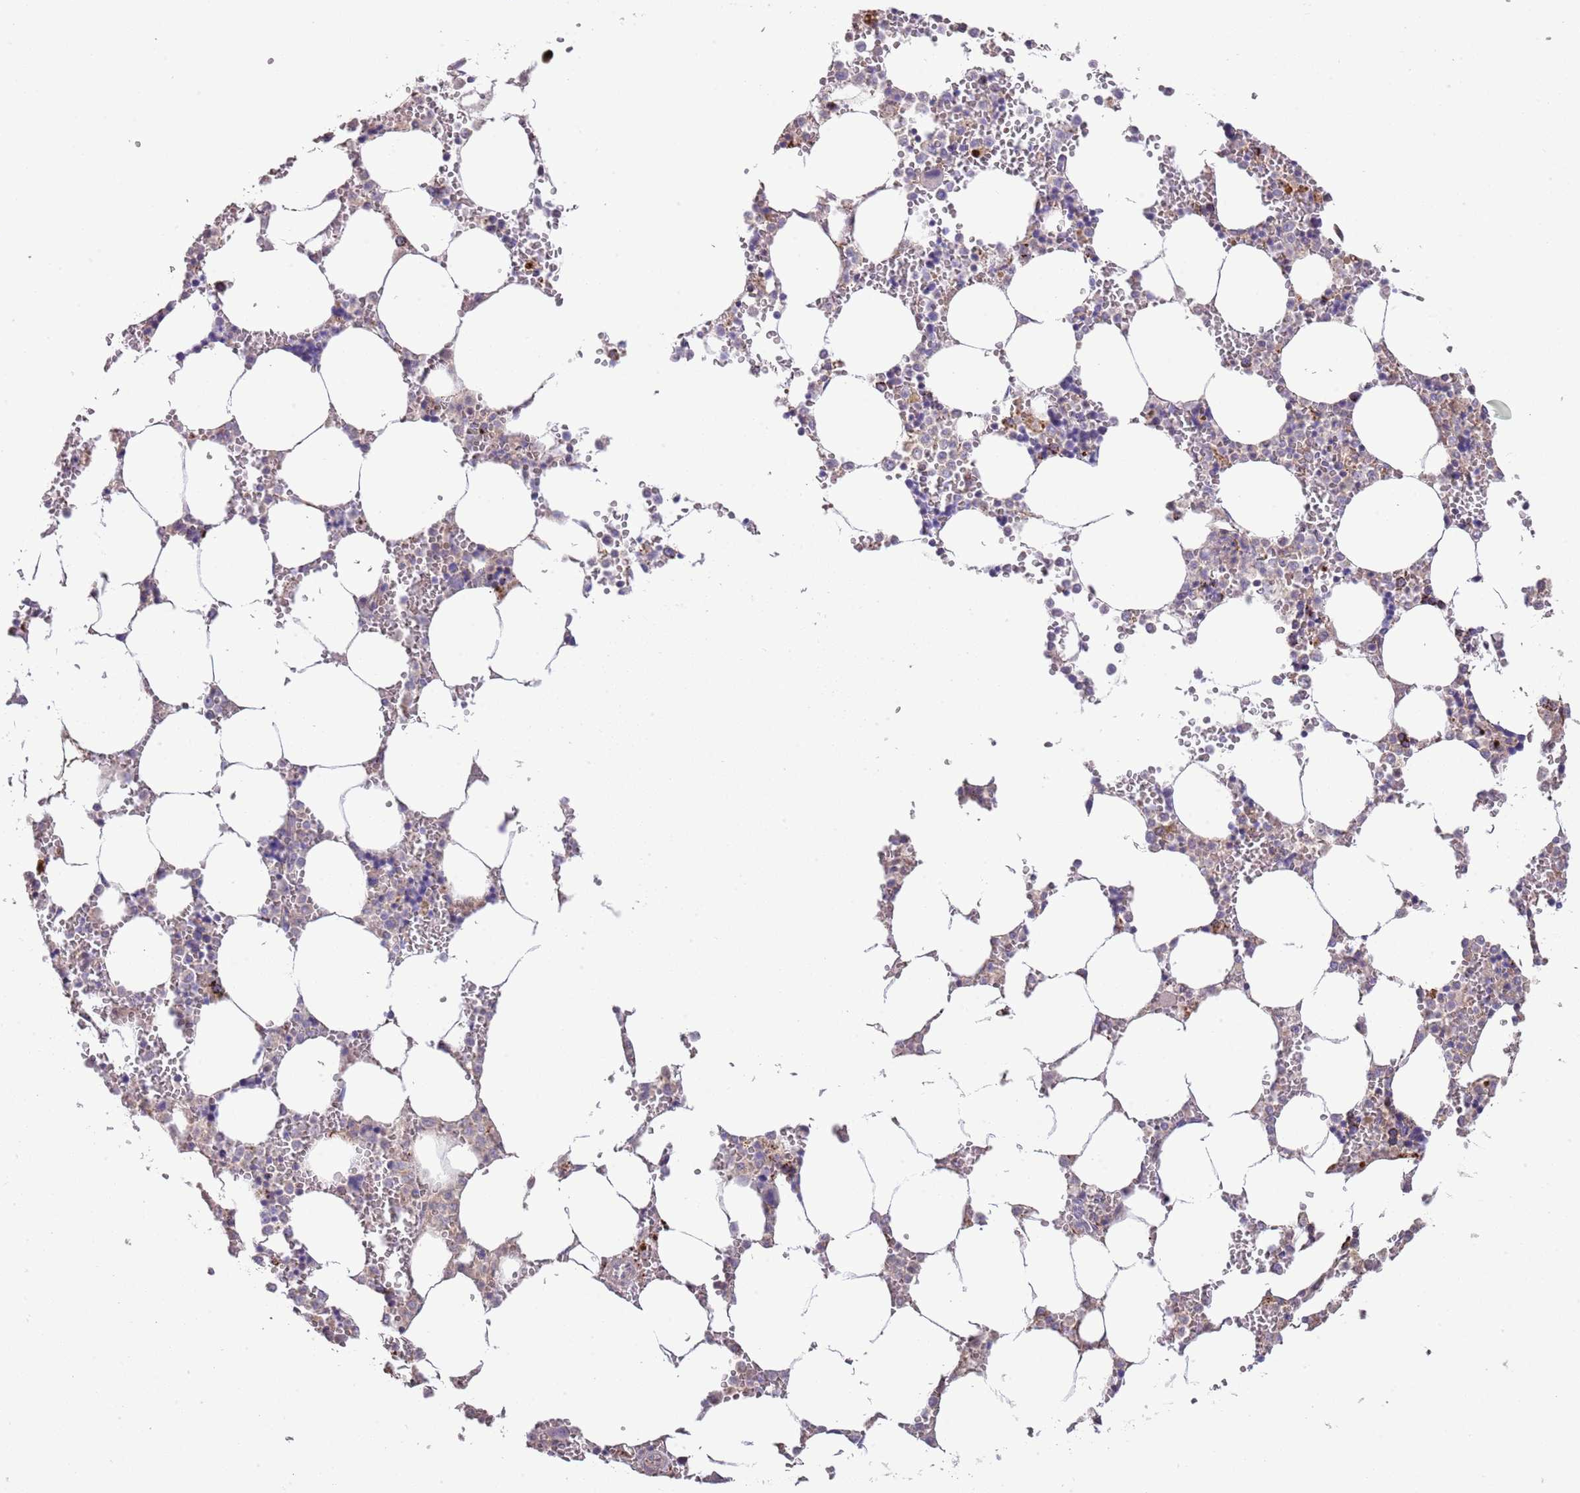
{"staining": {"intensity": "negative", "quantity": "none", "location": "none"}, "tissue": "bone marrow", "cell_type": "Hematopoietic cells", "image_type": "normal", "snomed": [{"axis": "morphology", "description": "Normal tissue, NOS"}, {"axis": "topography", "description": "Bone marrow"}], "caption": "The photomicrograph demonstrates no staining of hematopoietic cells in unremarkable bone marrow.", "gene": "ABHD17C", "patient": {"sex": "male", "age": 64}}